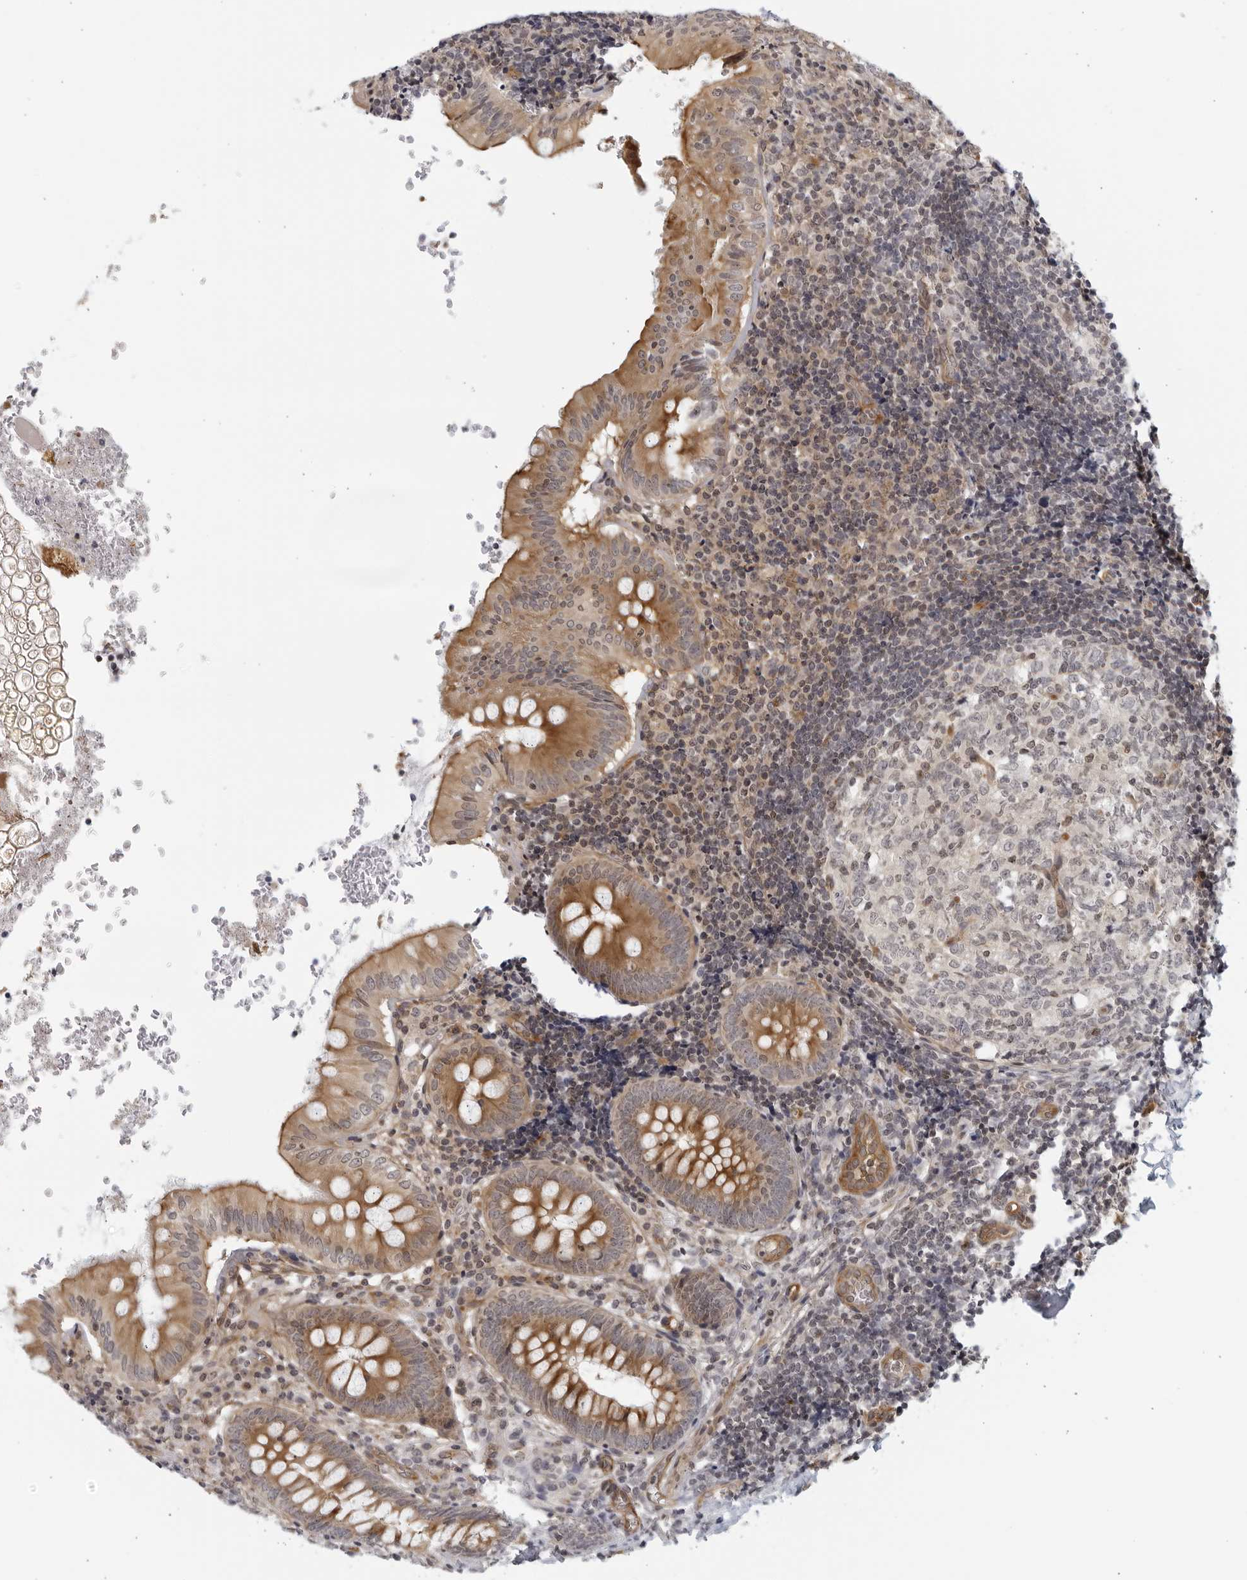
{"staining": {"intensity": "moderate", "quantity": ">75%", "location": "cytoplasmic/membranous"}, "tissue": "appendix", "cell_type": "Glandular cells", "image_type": "normal", "snomed": [{"axis": "morphology", "description": "Normal tissue, NOS"}, {"axis": "topography", "description": "Appendix"}], "caption": "Protein staining exhibits moderate cytoplasmic/membranous staining in about >75% of glandular cells in normal appendix. The staining was performed using DAB (3,3'-diaminobenzidine), with brown indicating positive protein expression. Nuclei are stained blue with hematoxylin.", "gene": "SERTAD4", "patient": {"sex": "male", "age": 8}}